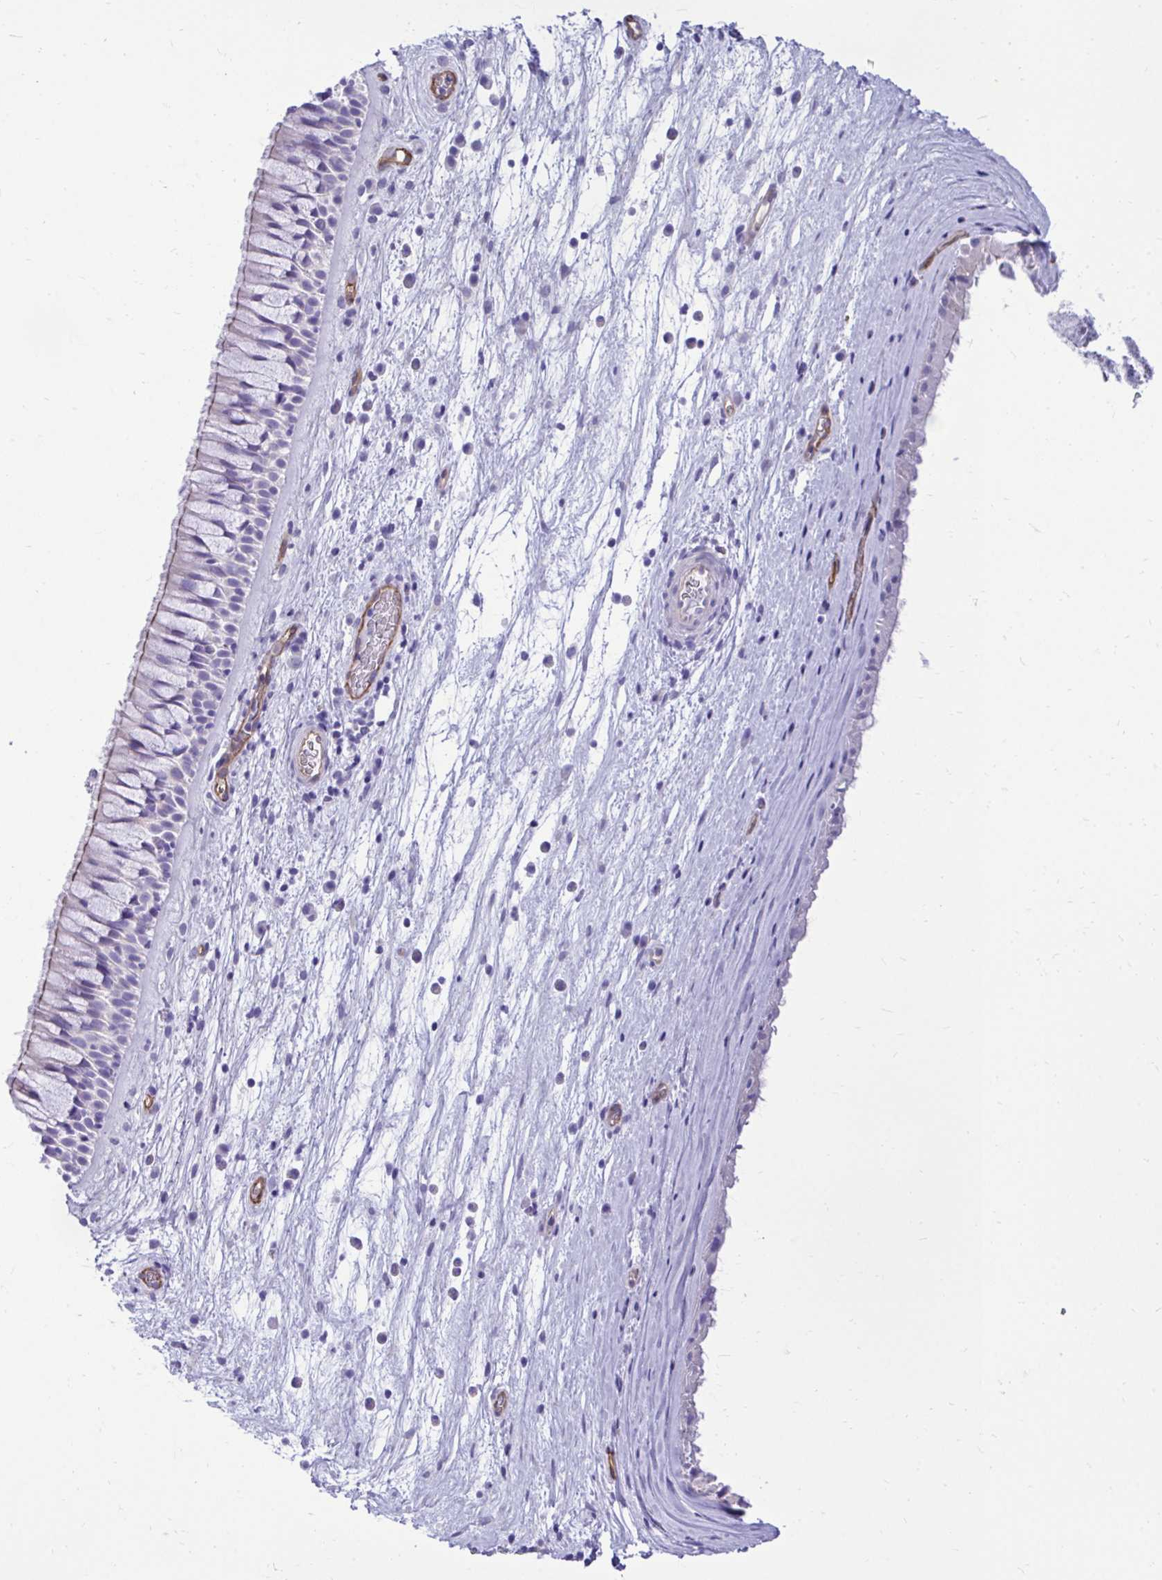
{"staining": {"intensity": "negative", "quantity": "none", "location": "none"}, "tissue": "nasopharynx", "cell_type": "Respiratory epithelial cells", "image_type": "normal", "snomed": [{"axis": "morphology", "description": "Normal tissue, NOS"}, {"axis": "topography", "description": "Nasopharynx"}], "caption": "This is an immunohistochemistry histopathology image of benign human nasopharynx. There is no positivity in respiratory epithelial cells.", "gene": "ABCG2", "patient": {"sex": "male", "age": 74}}